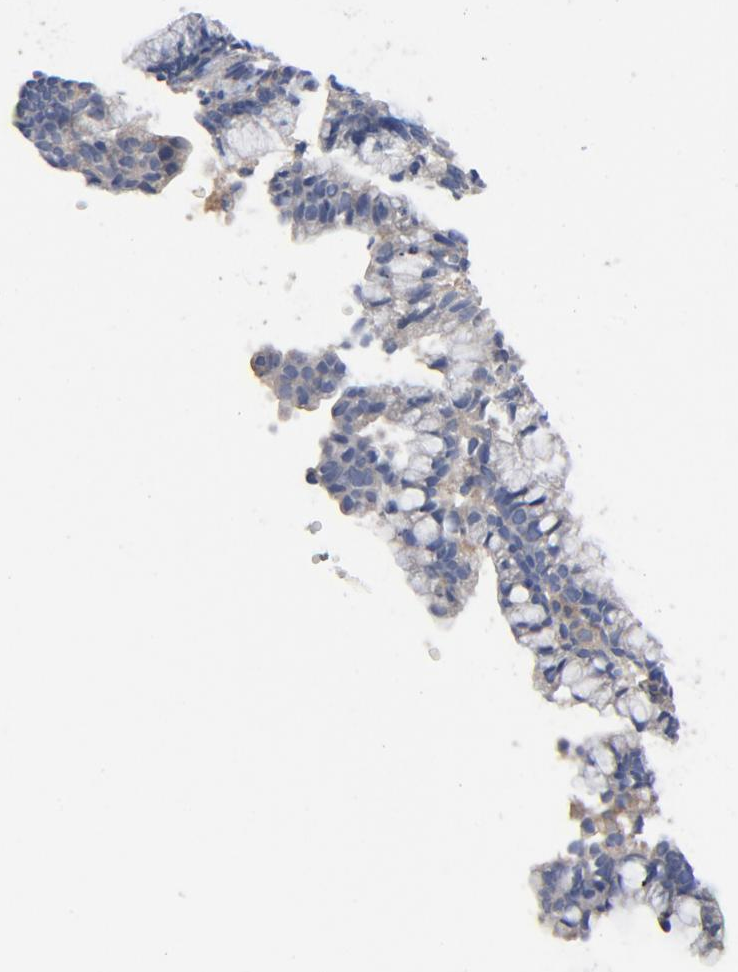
{"staining": {"intensity": "weak", "quantity": "25%-75%", "location": "cytoplasmic/membranous"}, "tissue": "cervical cancer", "cell_type": "Tumor cells", "image_type": "cancer", "snomed": [{"axis": "morphology", "description": "Adenocarcinoma, NOS"}, {"axis": "topography", "description": "Cervix"}], "caption": "IHC image of human cervical cancer stained for a protein (brown), which demonstrates low levels of weak cytoplasmic/membranous staining in about 25%-75% of tumor cells.", "gene": "DYNLT3", "patient": {"sex": "female", "age": 44}}